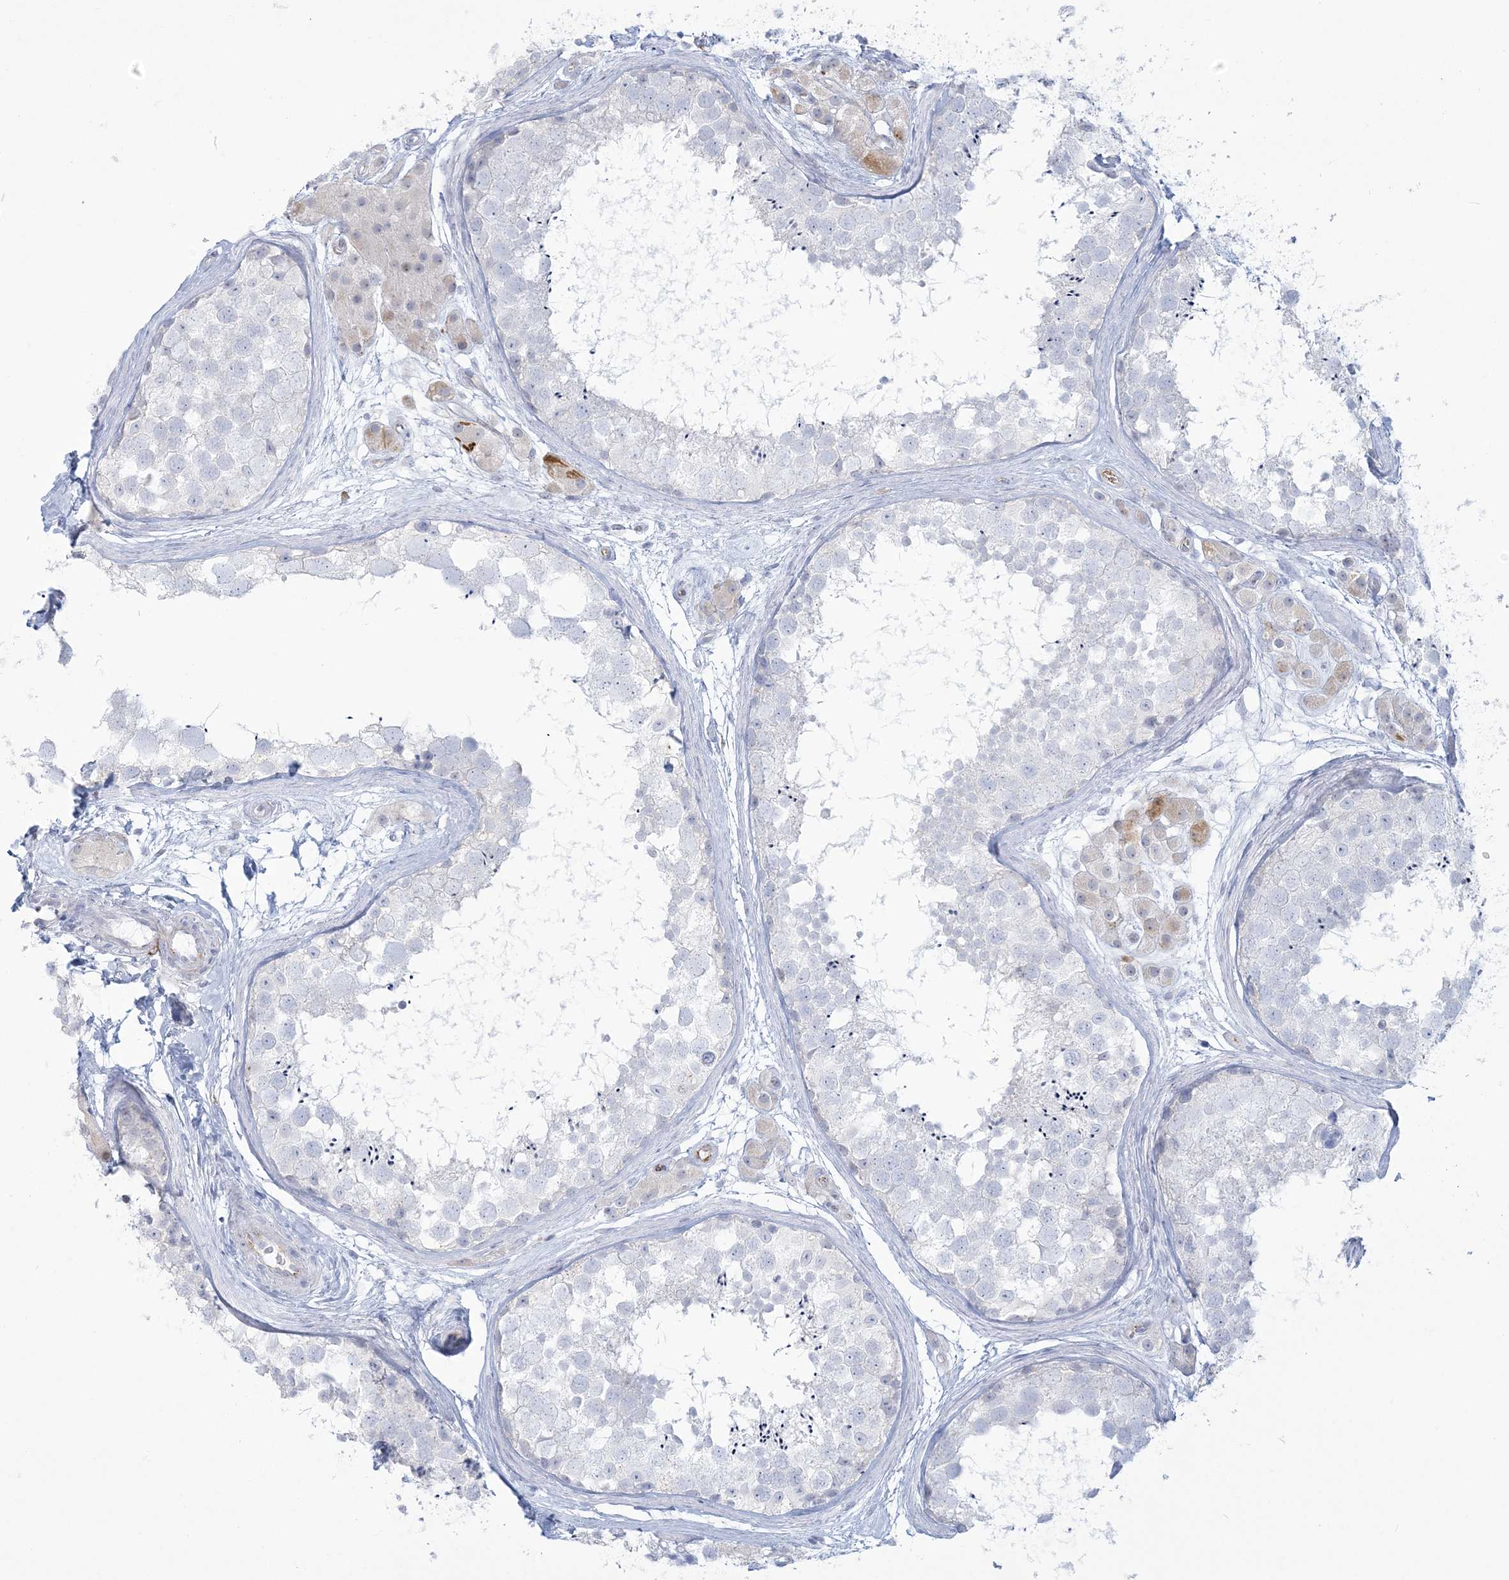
{"staining": {"intensity": "negative", "quantity": "none", "location": "none"}, "tissue": "testis", "cell_type": "Cells in seminiferous ducts", "image_type": "normal", "snomed": [{"axis": "morphology", "description": "Normal tissue, NOS"}, {"axis": "topography", "description": "Testis"}], "caption": "Immunohistochemistry of unremarkable testis exhibits no positivity in cells in seminiferous ducts. Nuclei are stained in blue.", "gene": "ENSG00000288637", "patient": {"sex": "male", "age": 56}}